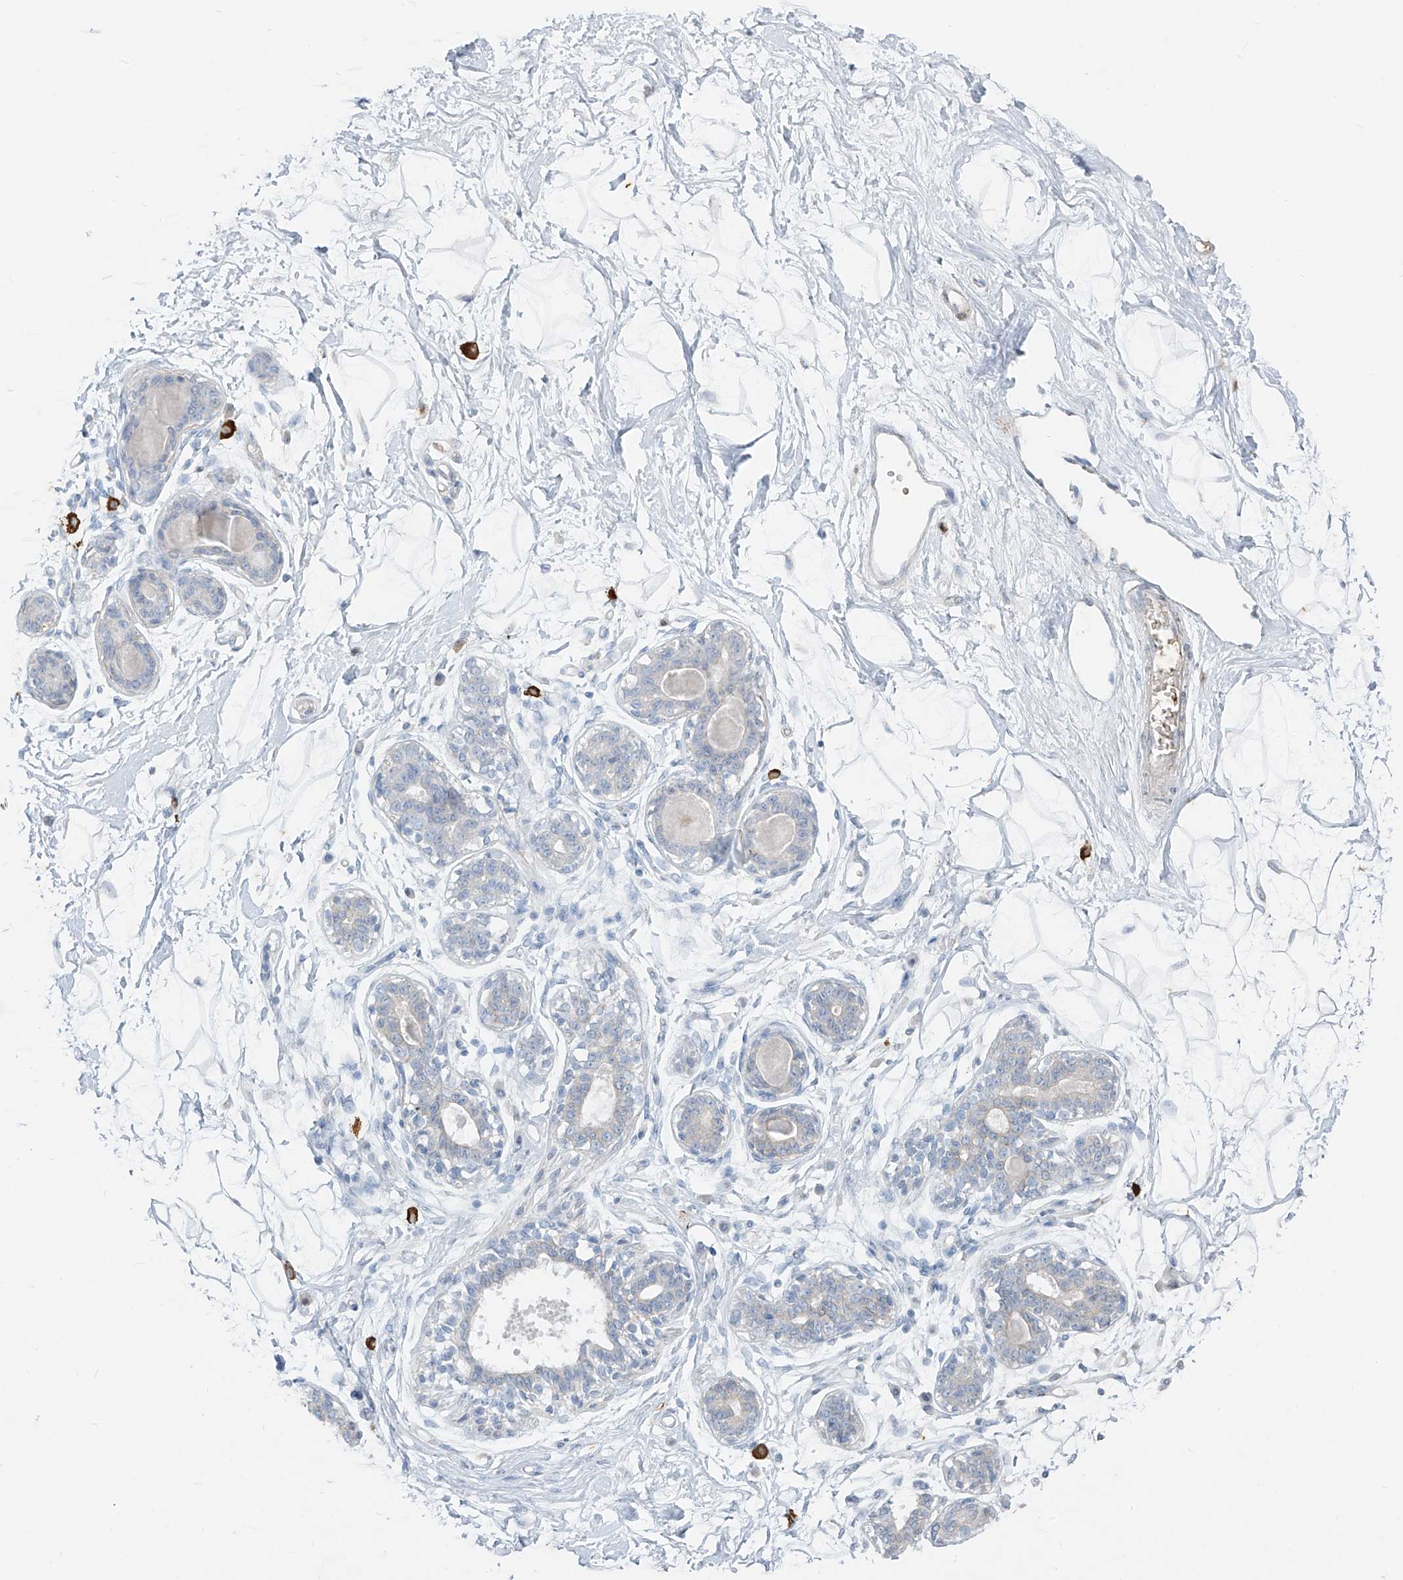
{"staining": {"intensity": "negative", "quantity": "none", "location": "none"}, "tissue": "breast", "cell_type": "Adipocytes", "image_type": "normal", "snomed": [{"axis": "morphology", "description": "Normal tissue, NOS"}, {"axis": "topography", "description": "Breast"}], "caption": "High power microscopy photomicrograph of an immunohistochemistry (IHC) histopathology image of normal breast, revealing no significant expression in adipocytes. (Stains: DAB (3,3'-diaminobenzidine) immunohistochemistry (IHC) with hematoxylin counter stain, Microscopy: brightfield microscopy at high magnification).", "gene": "CX3CR1", "patient": {"sex": "female", "age": 45}}